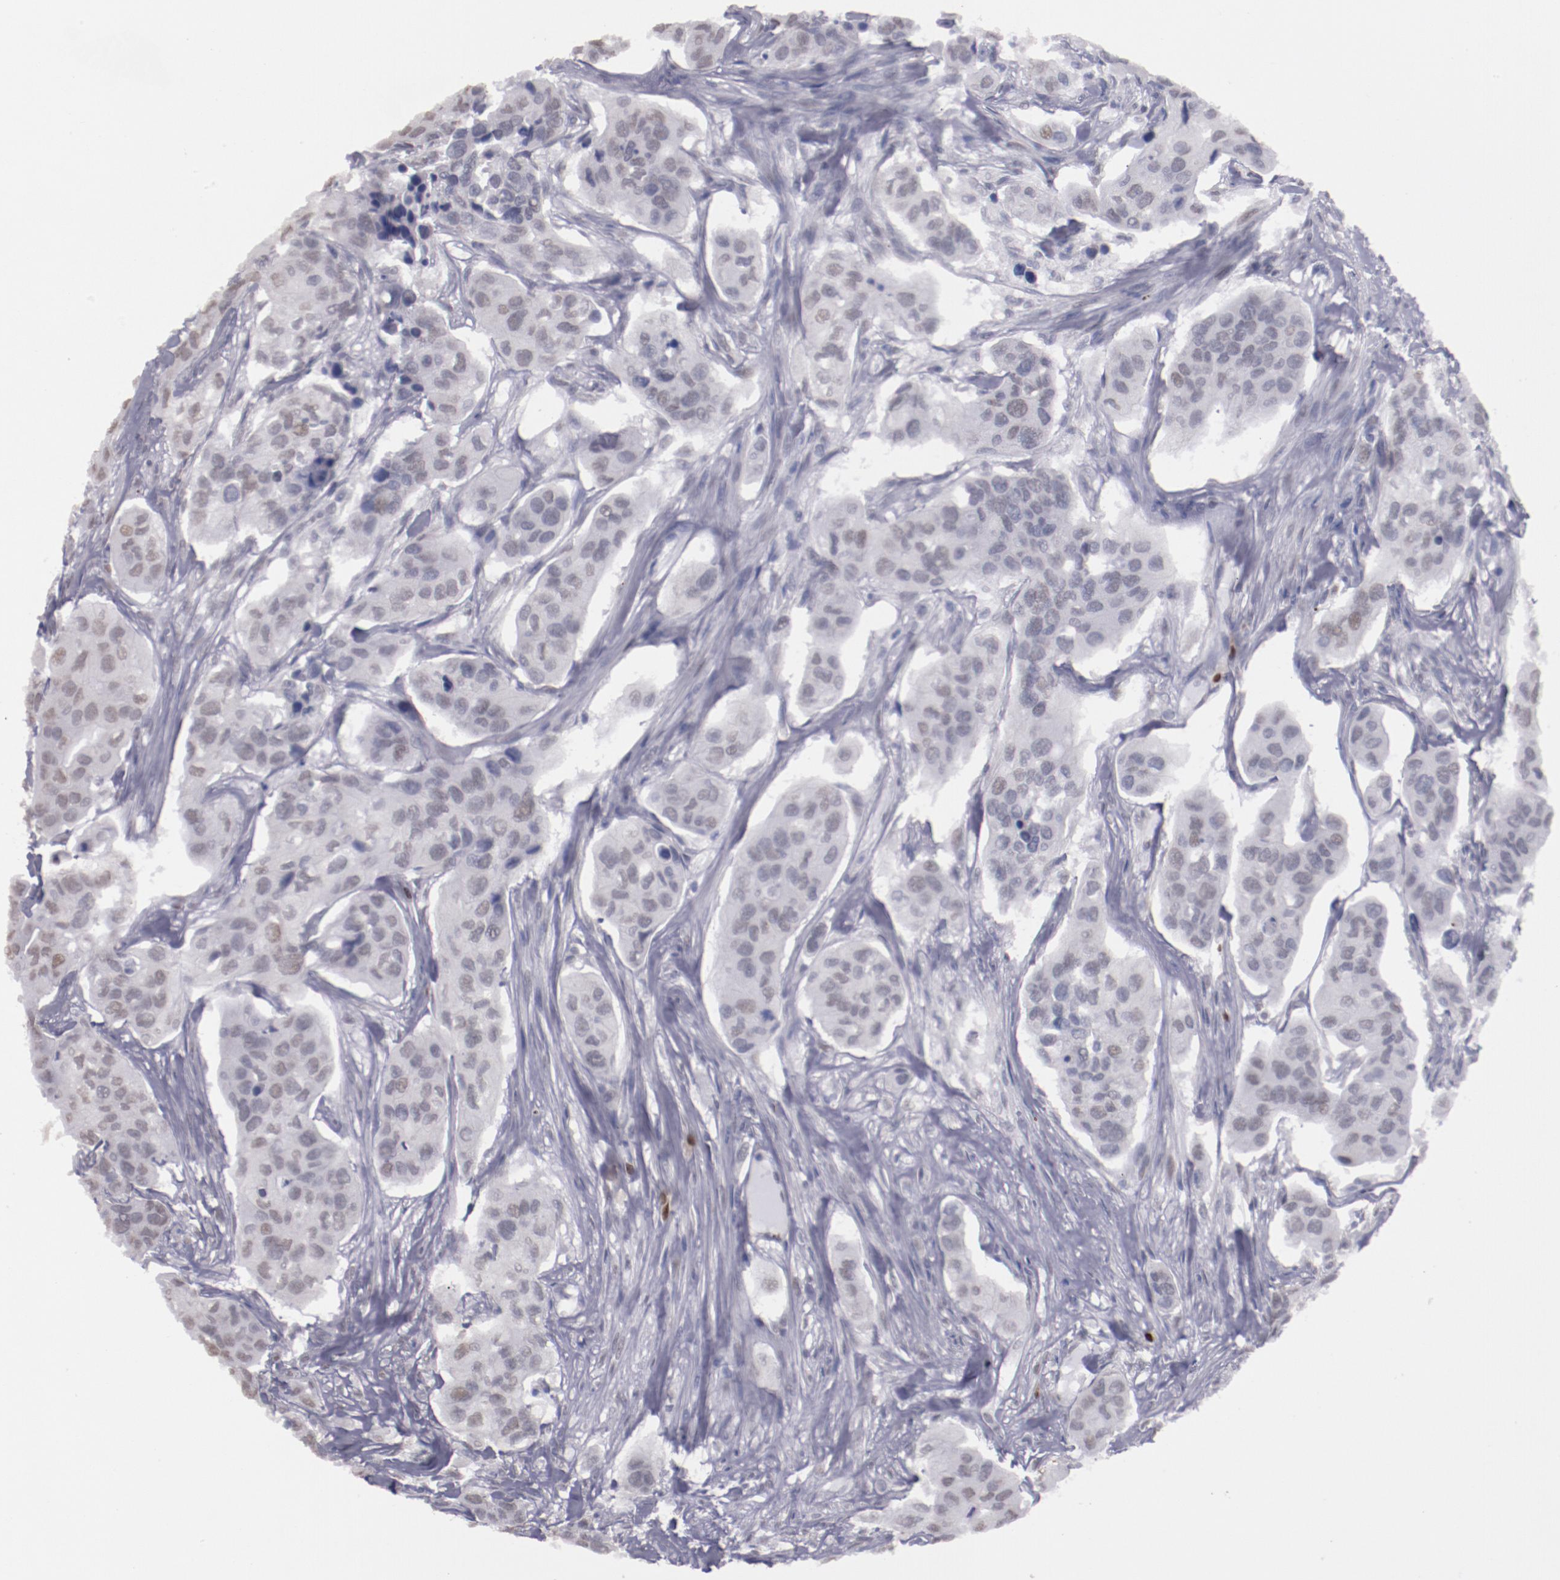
{"staining": {"intensity": "weak", "quantity": "<25%", "location": "nuclear"}, "tissue": "urothelial cancer", "cell_type": "Tumor cells", "image_type": "cancer", "snomed": [{"axis": "morphology", "description": "Adenocarcinoma, NOS"}, {"axis": "topography", "description": "Urinary bladder"}], "caption": "This is an immunohistochemistry (IHC) image of human adenocarcinoma. There is no positivity in tumor cells.", "gene": "IRF4", "patient": {"sex": "male", "age": 61}}